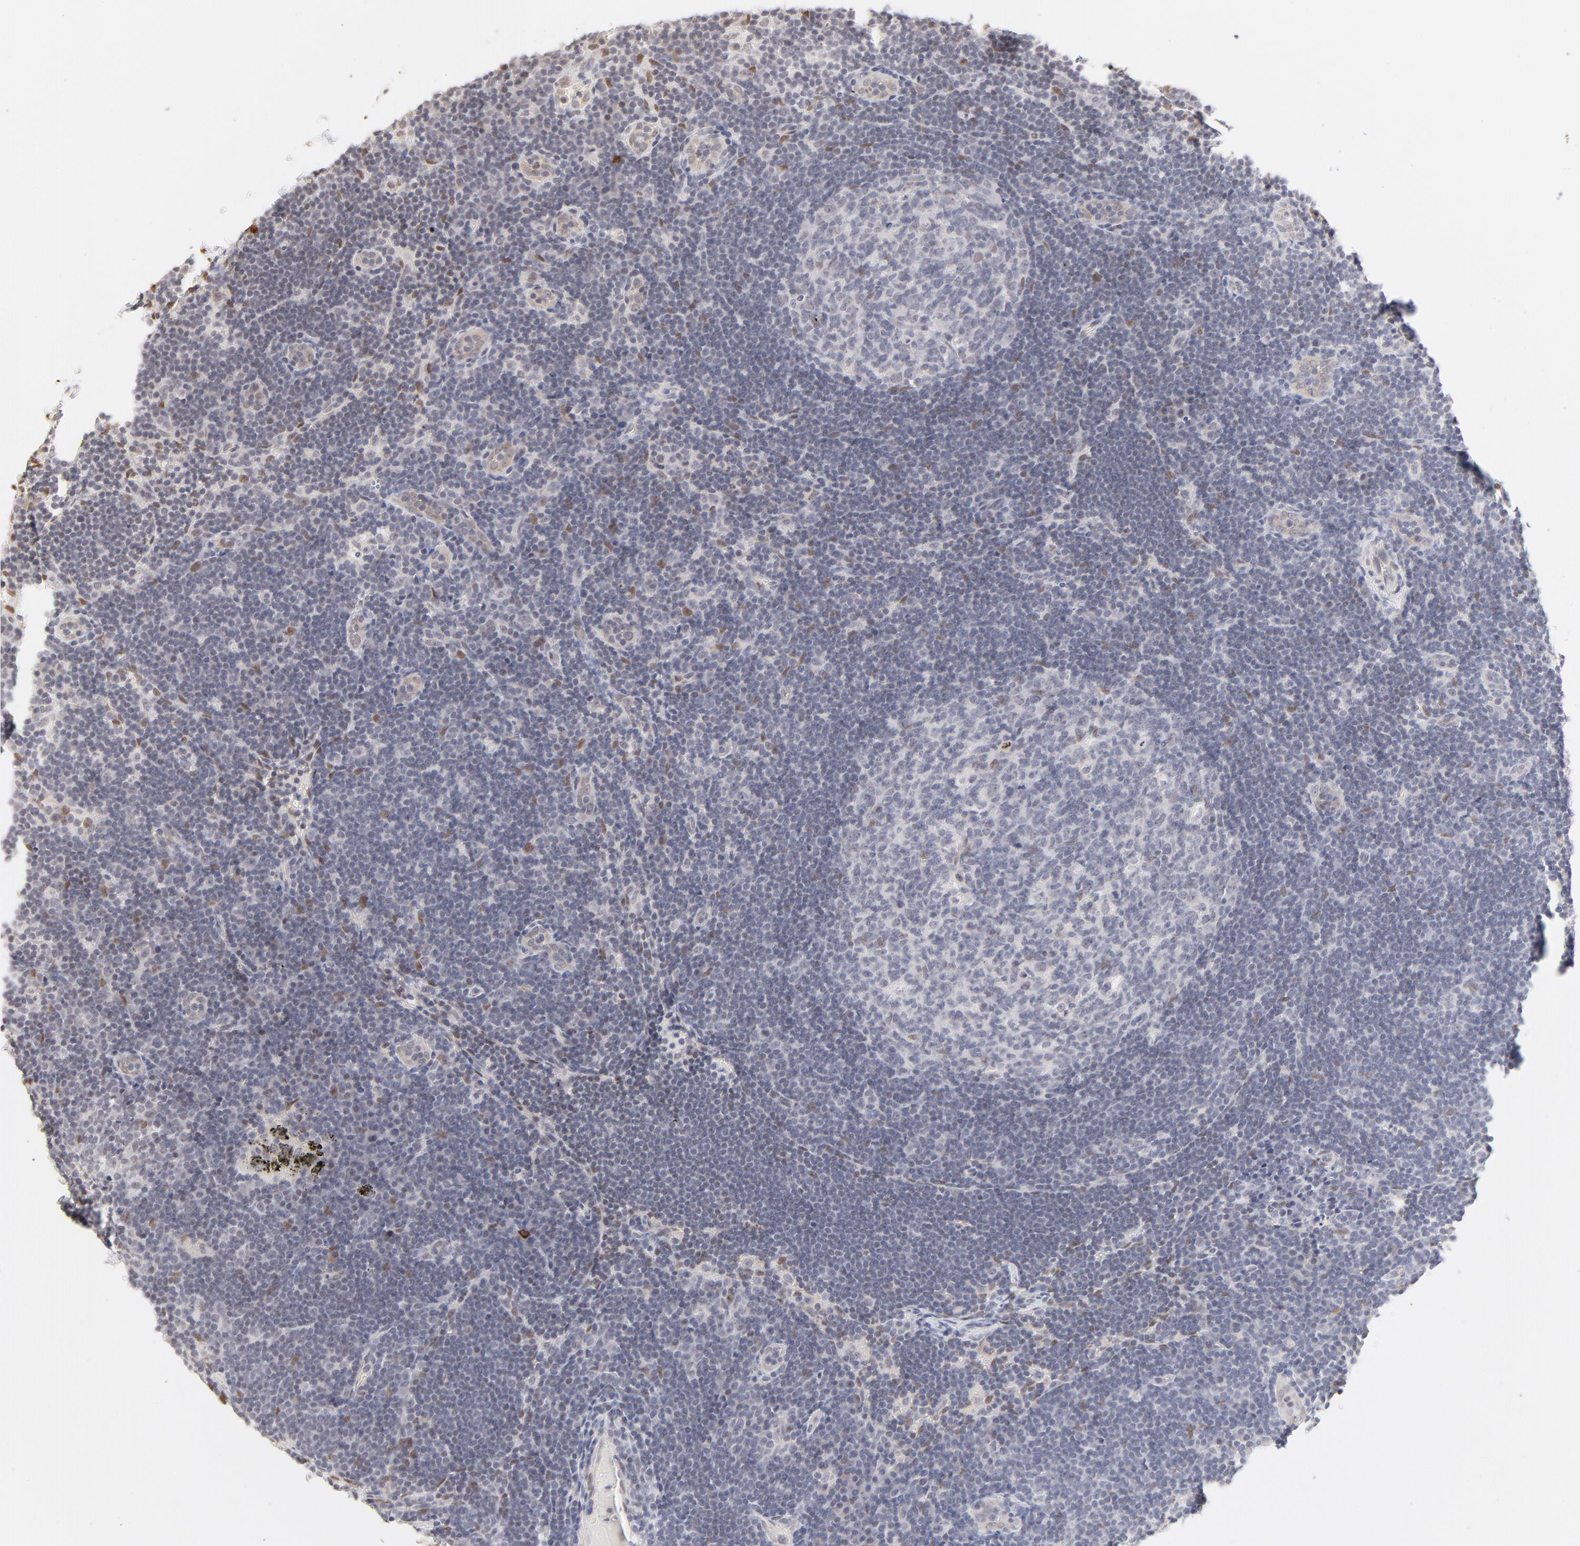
{"staining": {"intensity": "weak", "quantity": "<25%", "location": "nuclear"}, "tissue": "lymph node", "cell_type": "Germinal center cells", "image_type": "normal", "snomed": [{"axis": "morphology", "description": "Normal tissue, NOS"}, {"axis": "morphology", "description": "Squamous cell carcinoma, metastatic, NOS"}, {"axis": "topography", "description": "Lymph node"}], "caption": "High power microscopy image of an immunohistochemistry histopathology image of normal lymph node, revealing no significant positivity in germinal center cells. Brightfield microscopy of immunohistochemistry (IHC) stained with DAB (brown) and hematoxylin (blue), captured at high magnification.", "gene": "PBX1", "patient": {"sex": "female", "age": 53}}